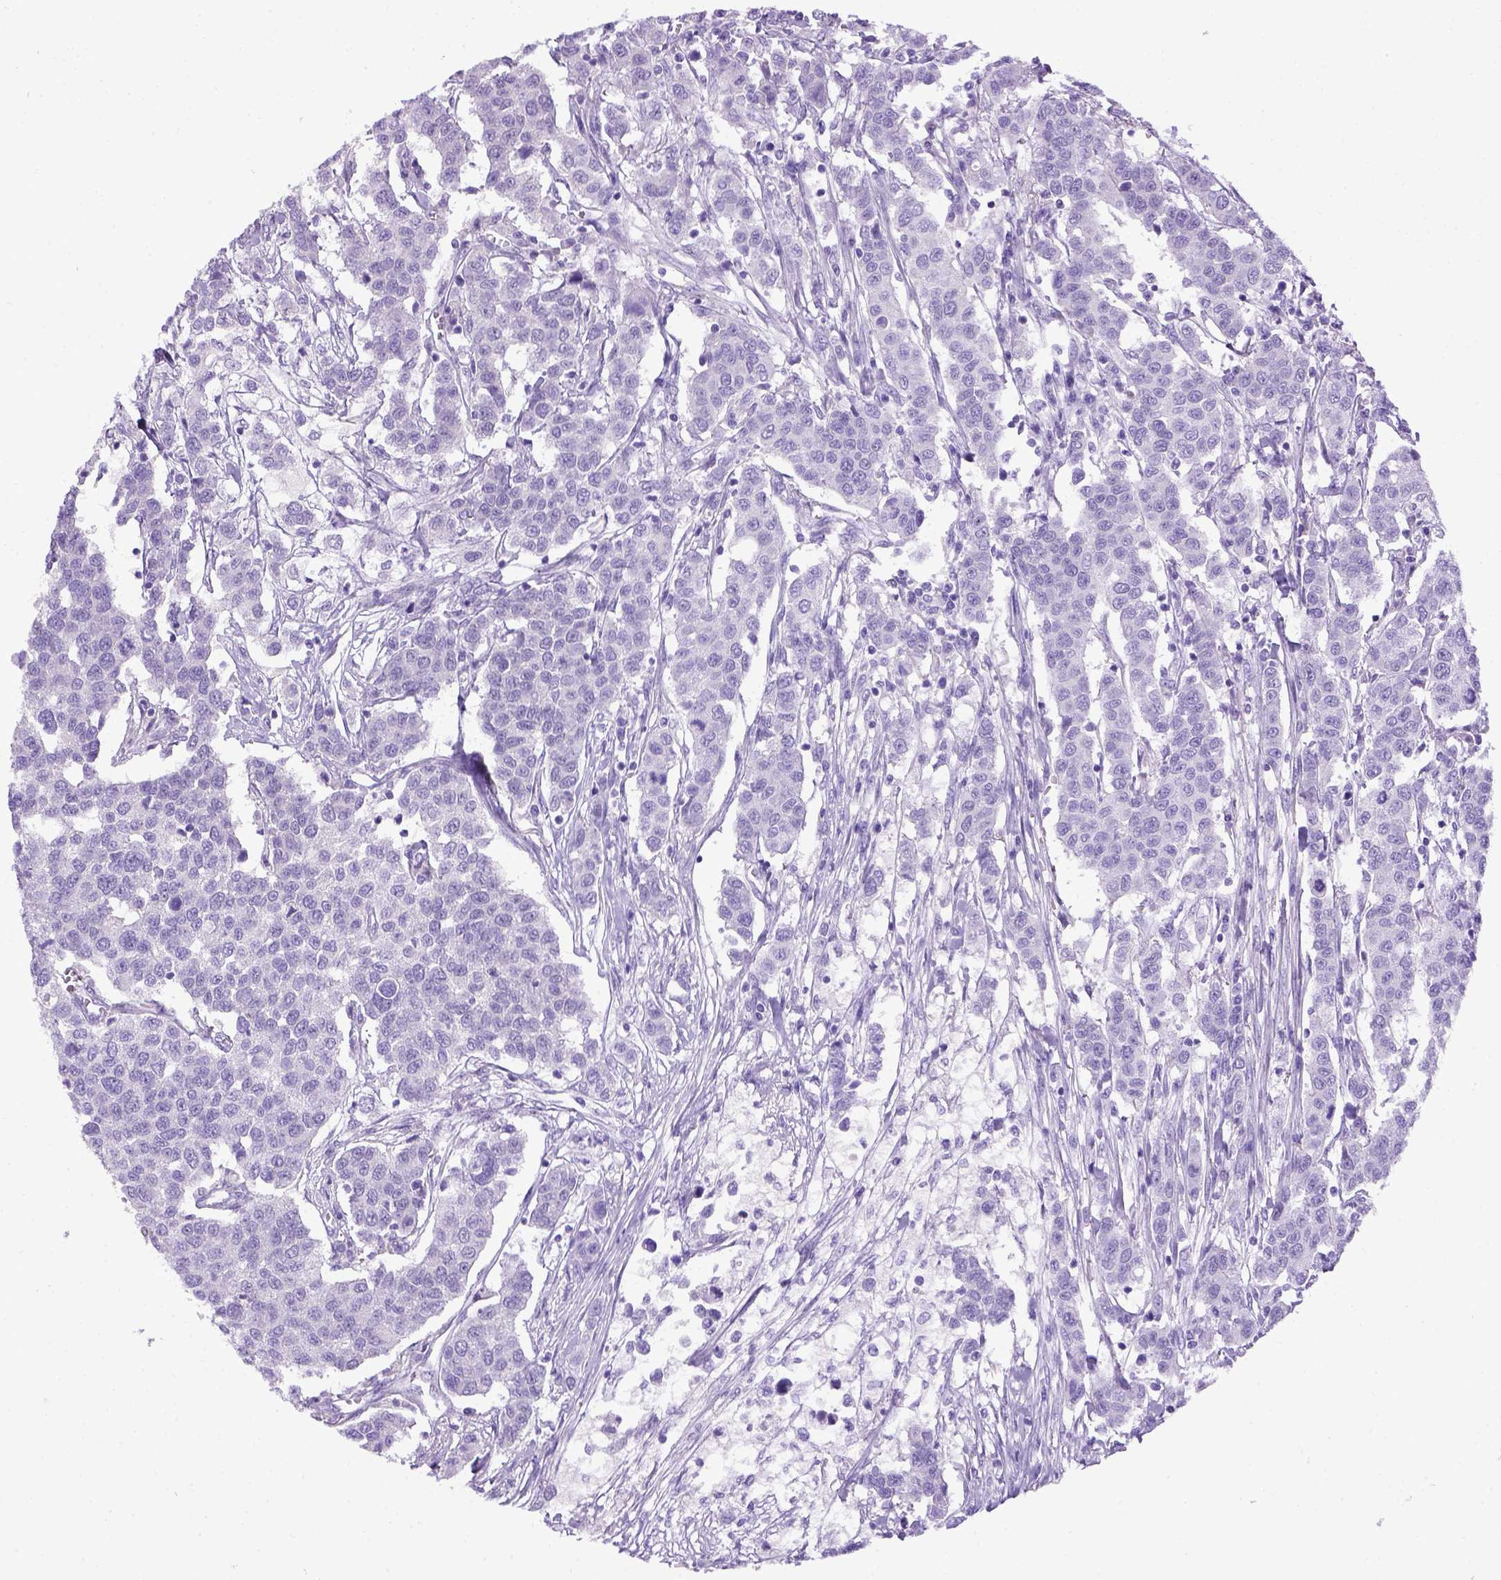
{"staining": {"intensity": "negative", "quantity": "none", "location": "none"}, "tissue": "urothelial cancer", "cell_type": "Tumor cells", "image_type": "cancer", "snomed": [{"axis": "morphology", "description": "Urothelial carcinoma, High grade"}, {"axis": "topography", "description": "Urinary bladder"}], "caption": "Immunohistochemistry photomicrograph of neoplastic tissue: high-grade urothelial carcinoma stained with DAB reveals no significant protein expression in tumor cells.", "gene": "ITIH4", "patient": {"sex": "female", "age": 58}}